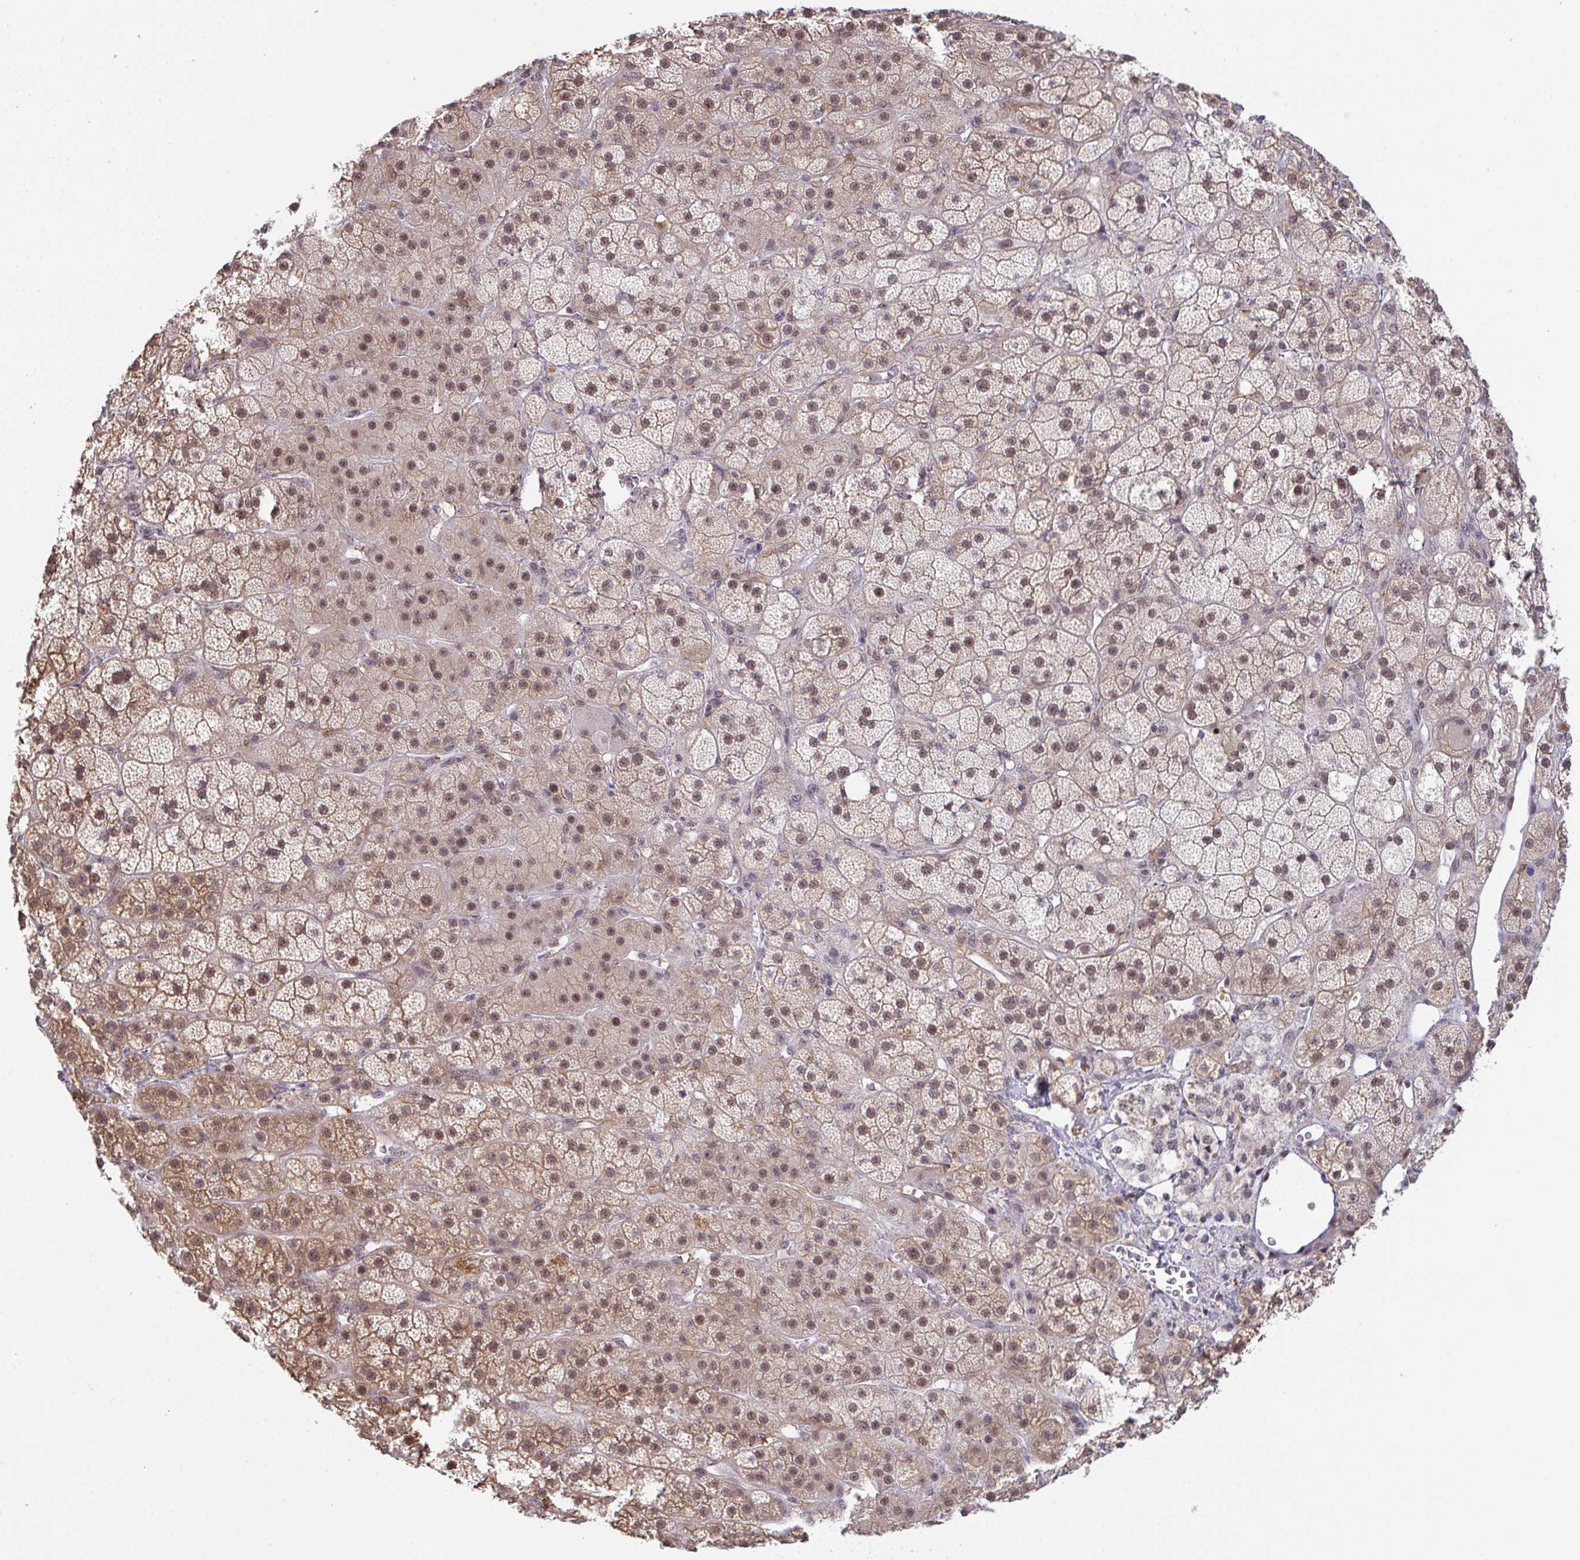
{"staining": {"intensity": "moderate", "quantity": ">75%", "location": "cytoplasmic/membranous,nuclear"}, "tissue": "adrenal gland", "cell_type": "Glandular cells", "image_type": "normal", "snomed": [{"axis": "morphology", "description": "Normal tissue, NOS"}, {"axis": "topography", "description": "Adrenal gland"}], "caption": "Immunohistochemical staining of benign human adrenal gland exhibits medium levels of moderate cytoplasmic/membranous,nuclear expression in about >75% of glandular cells.", "gene": "OR6K3", "patient": {"sex": "male", "age": 57}}